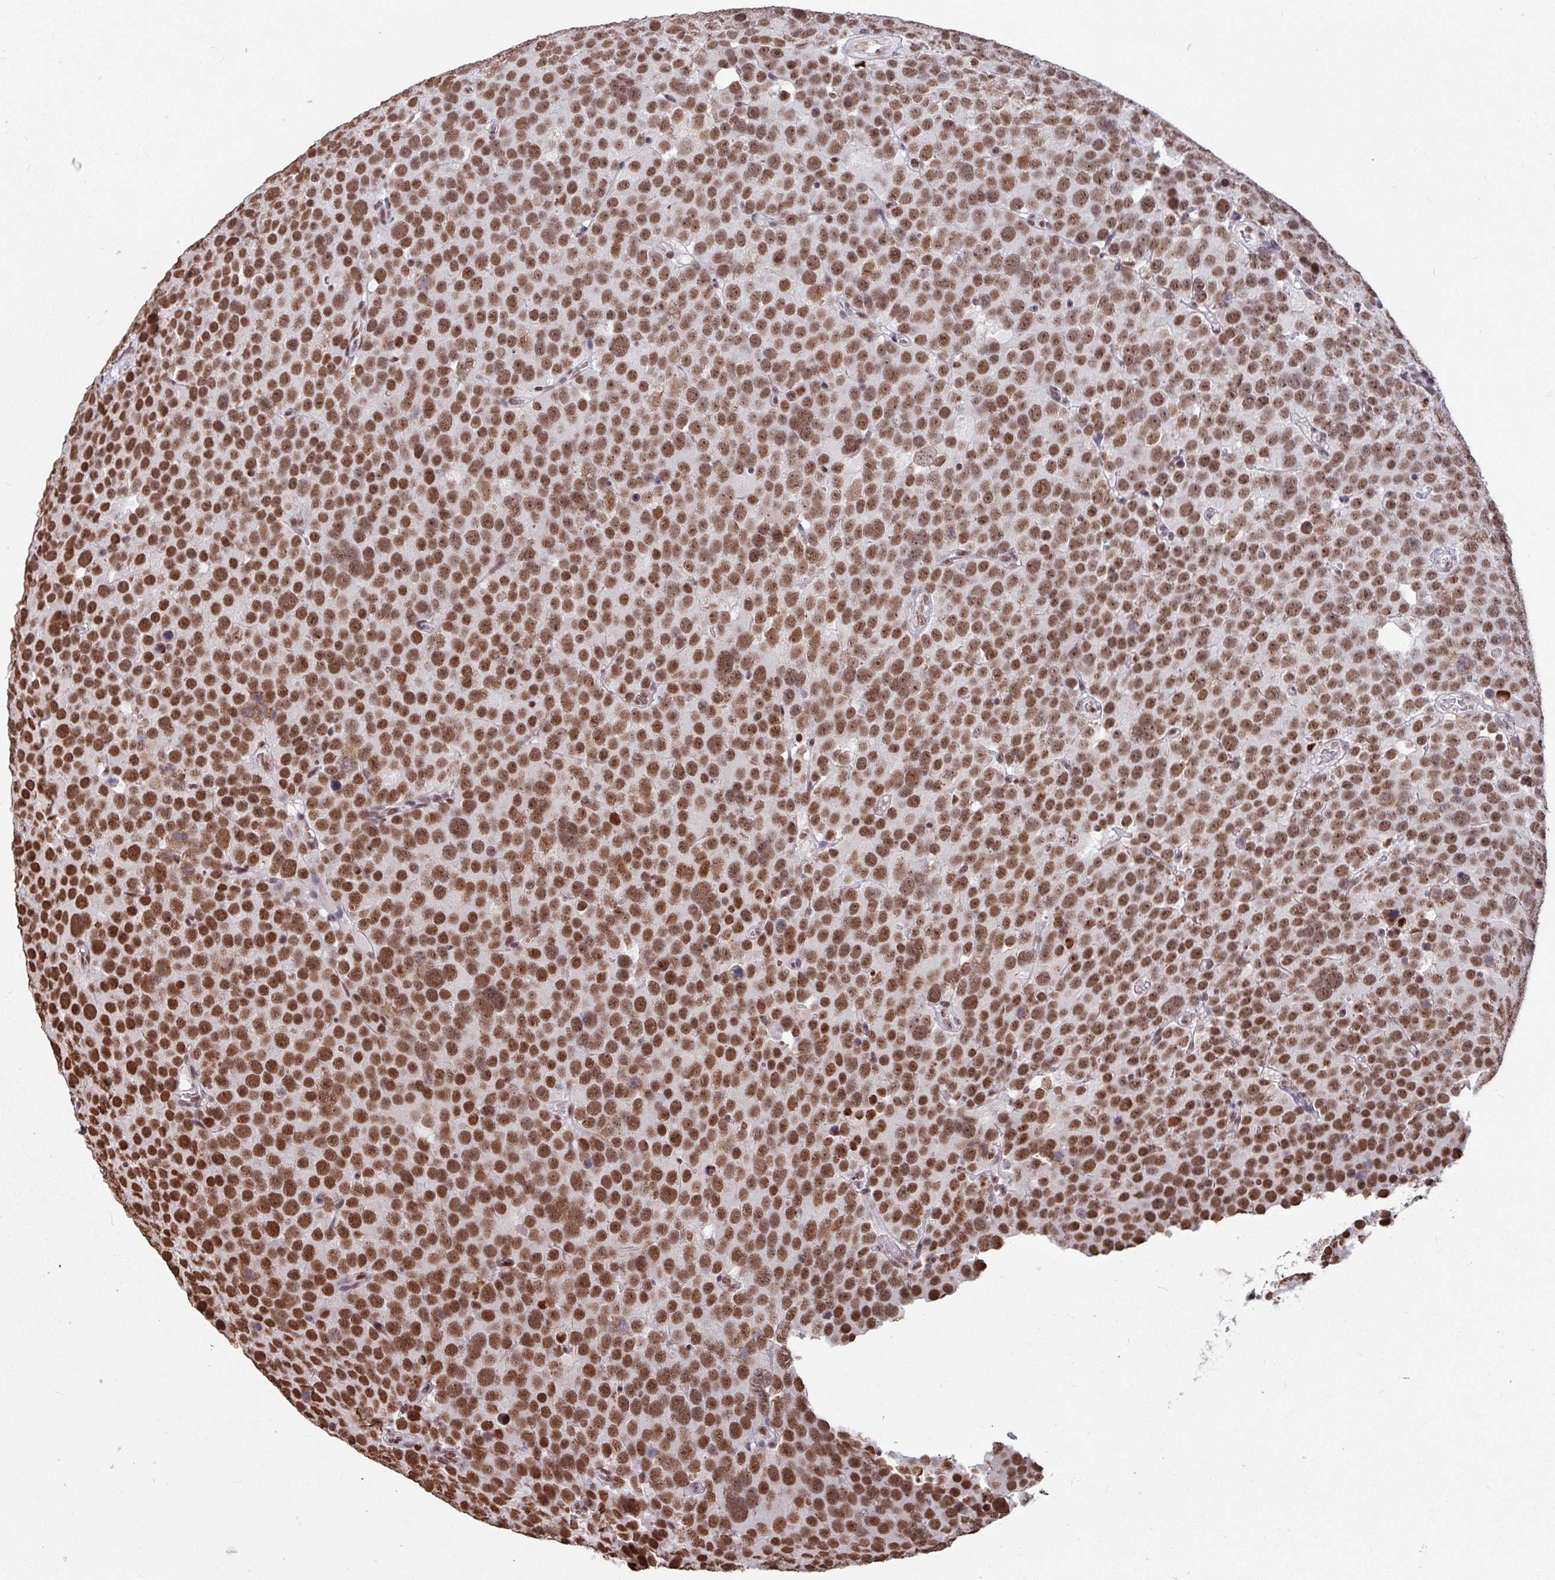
{"staining": {"intensity": "strong", "quantity": ">75%", "location": "nuclear"}, "tissue": "testis cancer", "cell_type": "Tumor cells", "image_type": "cancer", "snomed": [{"axis": "morphology", "description": "Seminoma, NOS"}, {"axis": "topography", "description": "Testis"}], "caption": "Brown immunohistochemical staining in testis cancer (seminoma) displays strong nuclear expression in about >75% of tumor cells. Immunohistochemistry stains the protein of interest in brown and the nuclei are stained blue.", "gene": "TDG", "patient": {"sex": "male", "age": 71}}